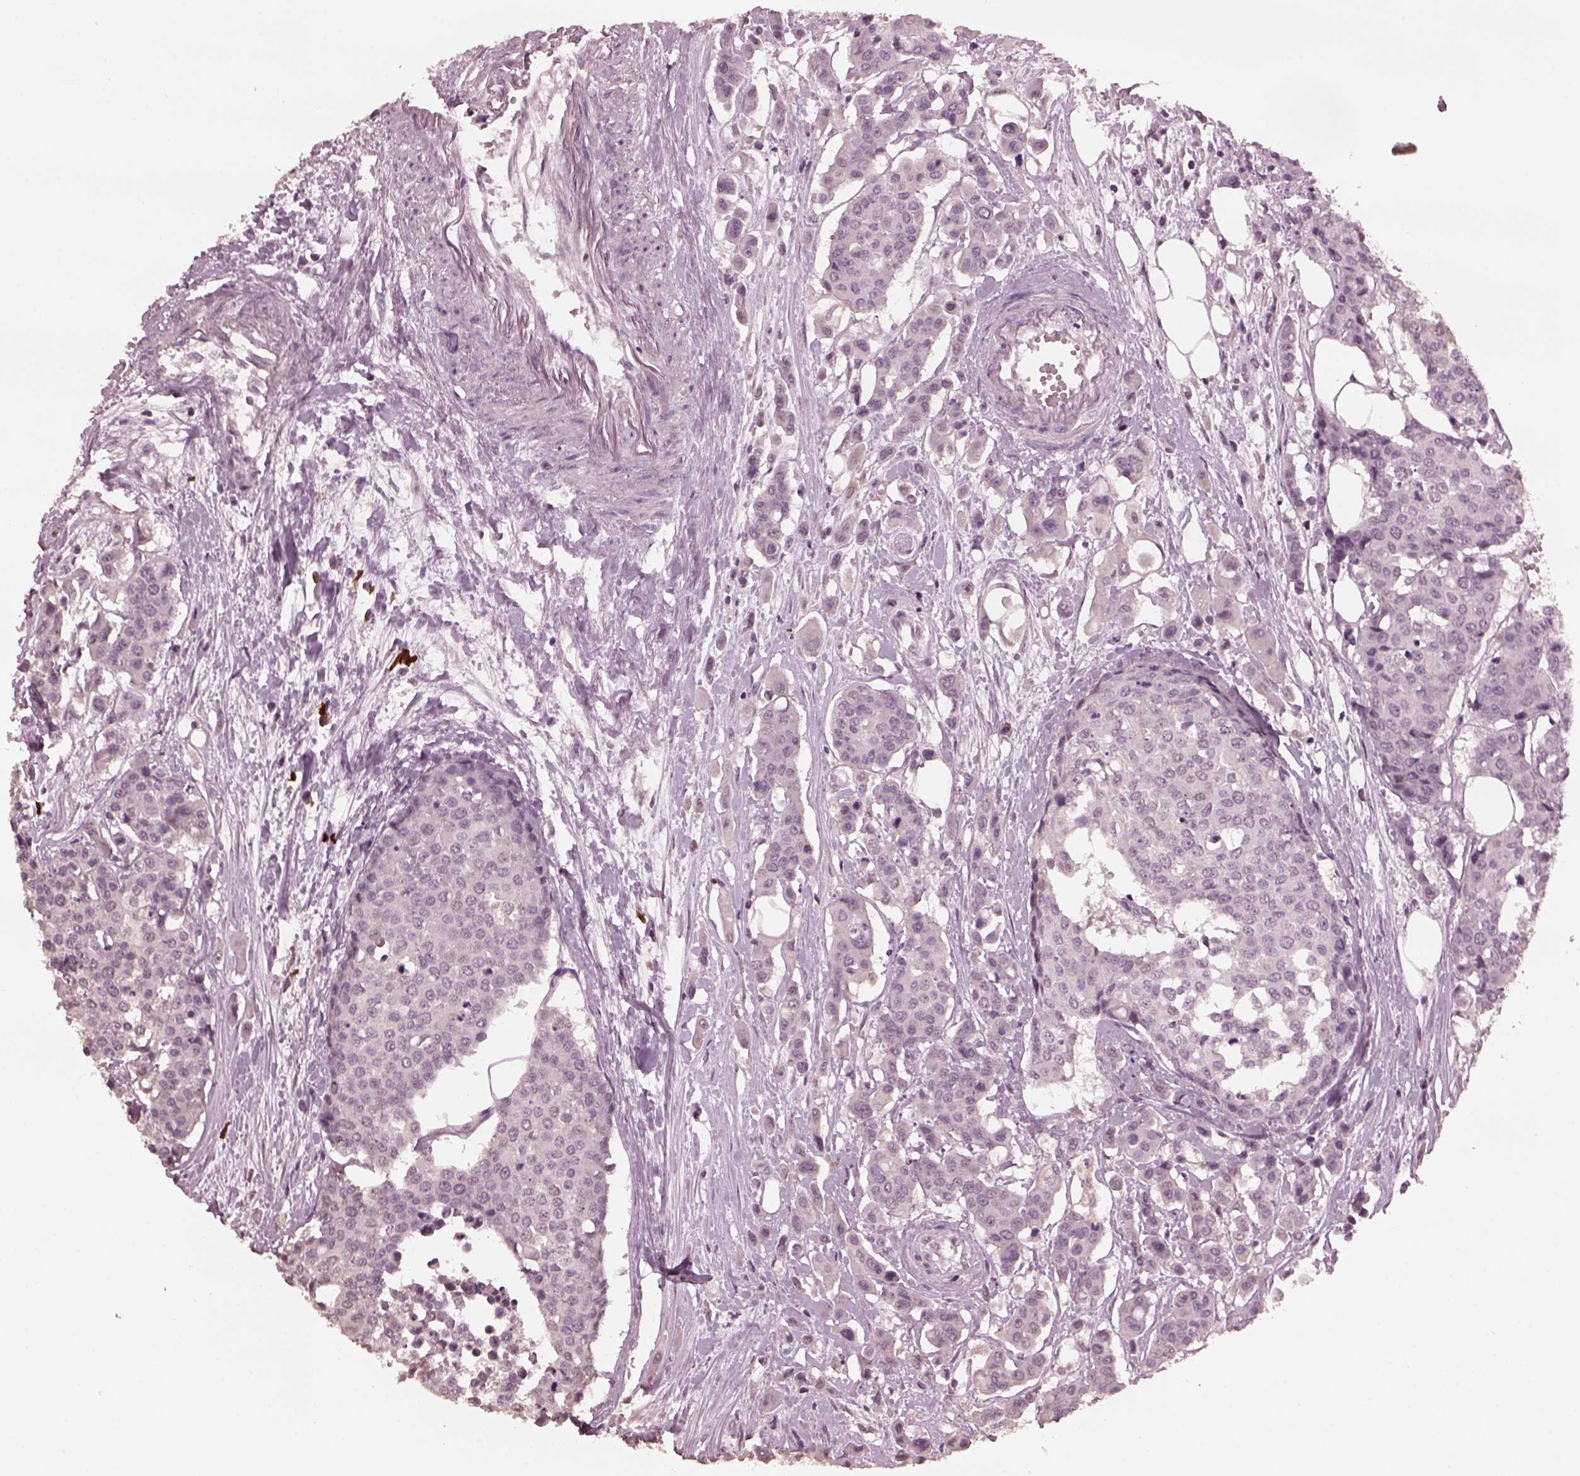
{"staining": {"intensity": "negative", "quantity": "none", "location": "none"}, "tissue": "carcinoid", "cell_type": "Tumor cells", "image_type": "cancer", "snomed": [{"axis": "morphology", "description": "Carcinoid, malignant, NOS"}, {"axis": "topography", "description": "Colon"}], "caption": "IHC photomicrograph of human carcinoid stained for a protein (brown), which shows no staining in tumor cells.", "gene": "IL18RAP", "patient": {"sex": "male", "age": 81}}